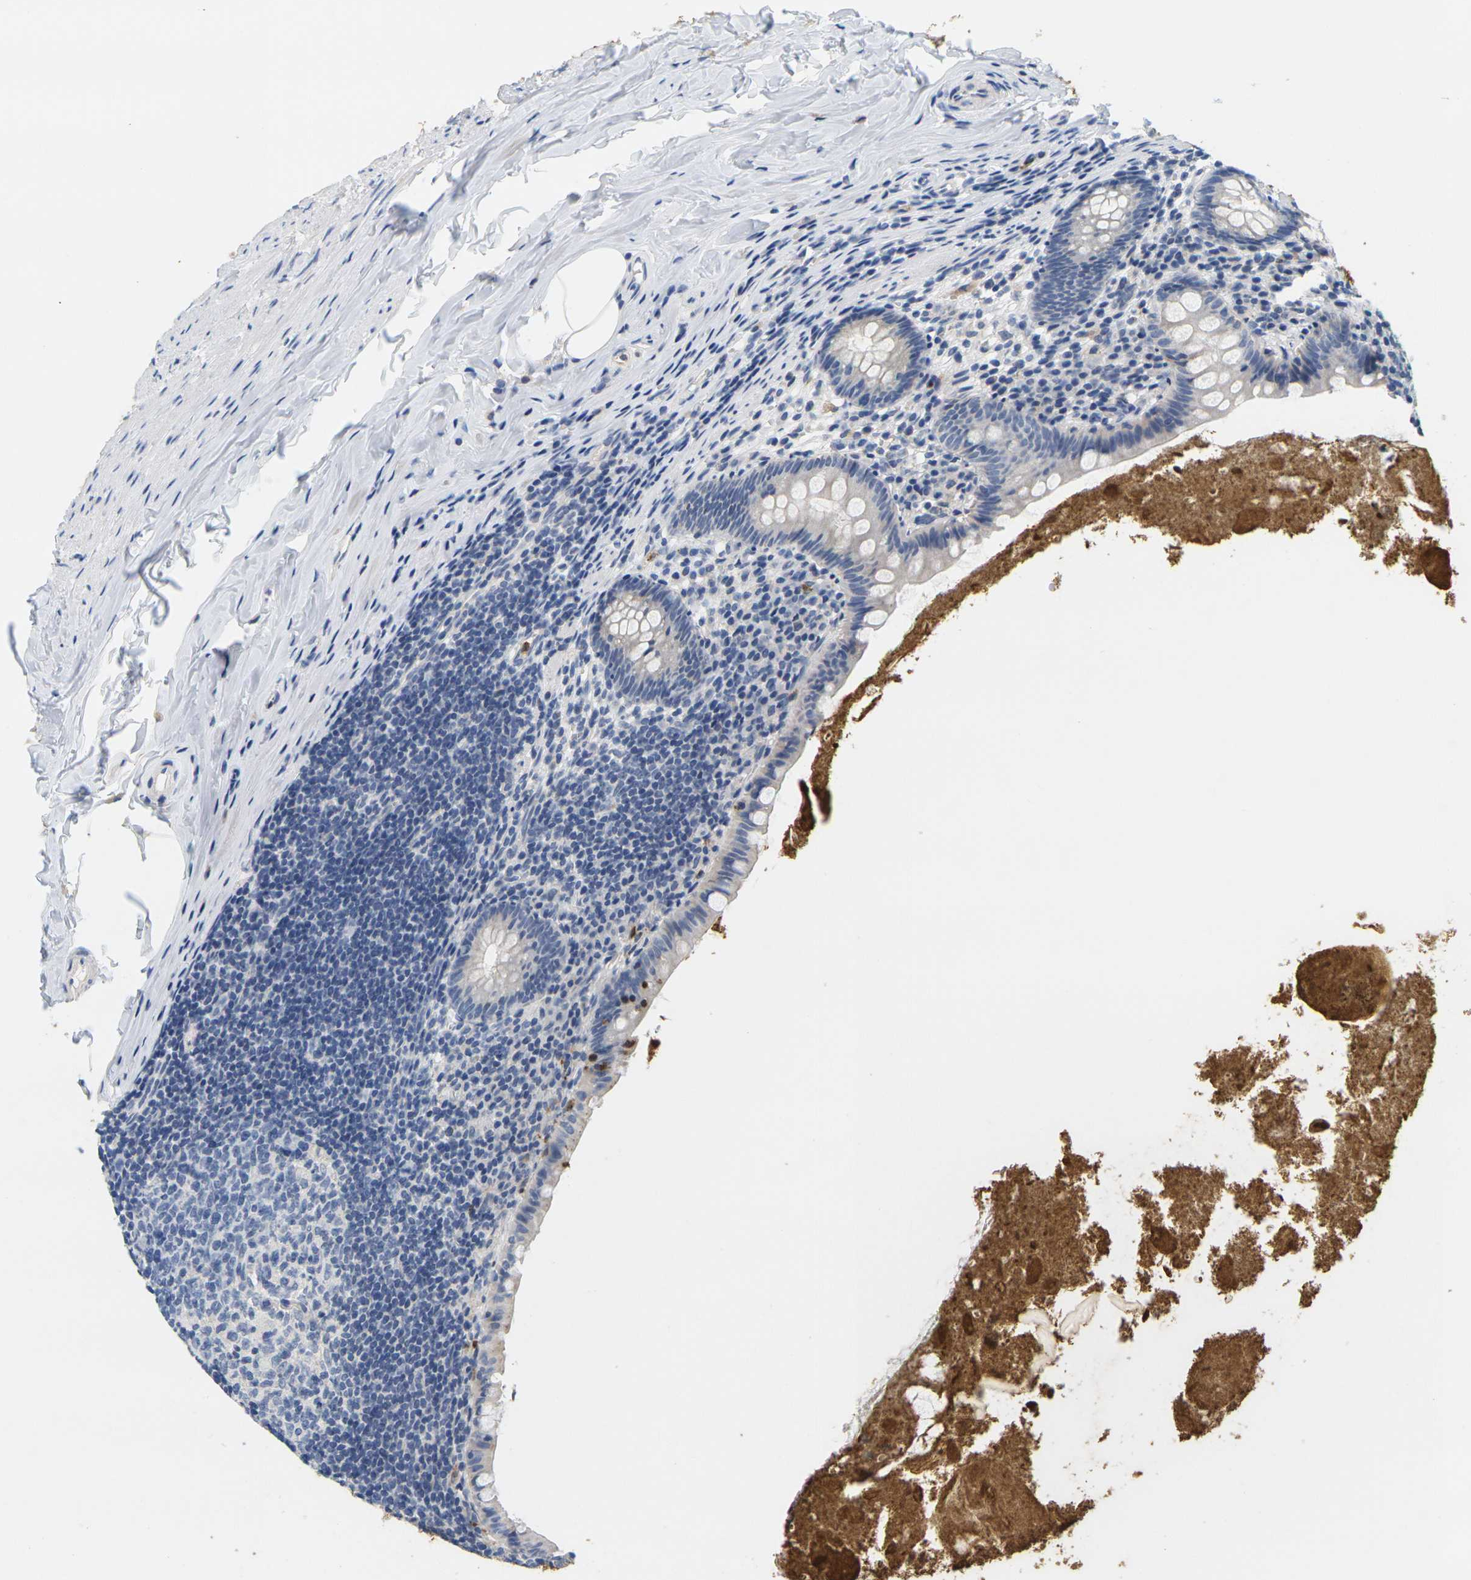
{"staining": {"intensity": "negative", "quantity": "none", "location": "none"}, "tissue": "appendix", "cell_type": "Glandular cells", "image_type": "normal", "snomed": [{"axis": "morphology", "description": "Normal tissue, NOS"}, {"axis": "topography", "description": "Appendix"}], "caption": "Immunohistochemical staining of benign human appendix demonstrates no significant staining in glandular cells.", "gene": "KLK5", "patient": {"sex": "male", "age": 52}}